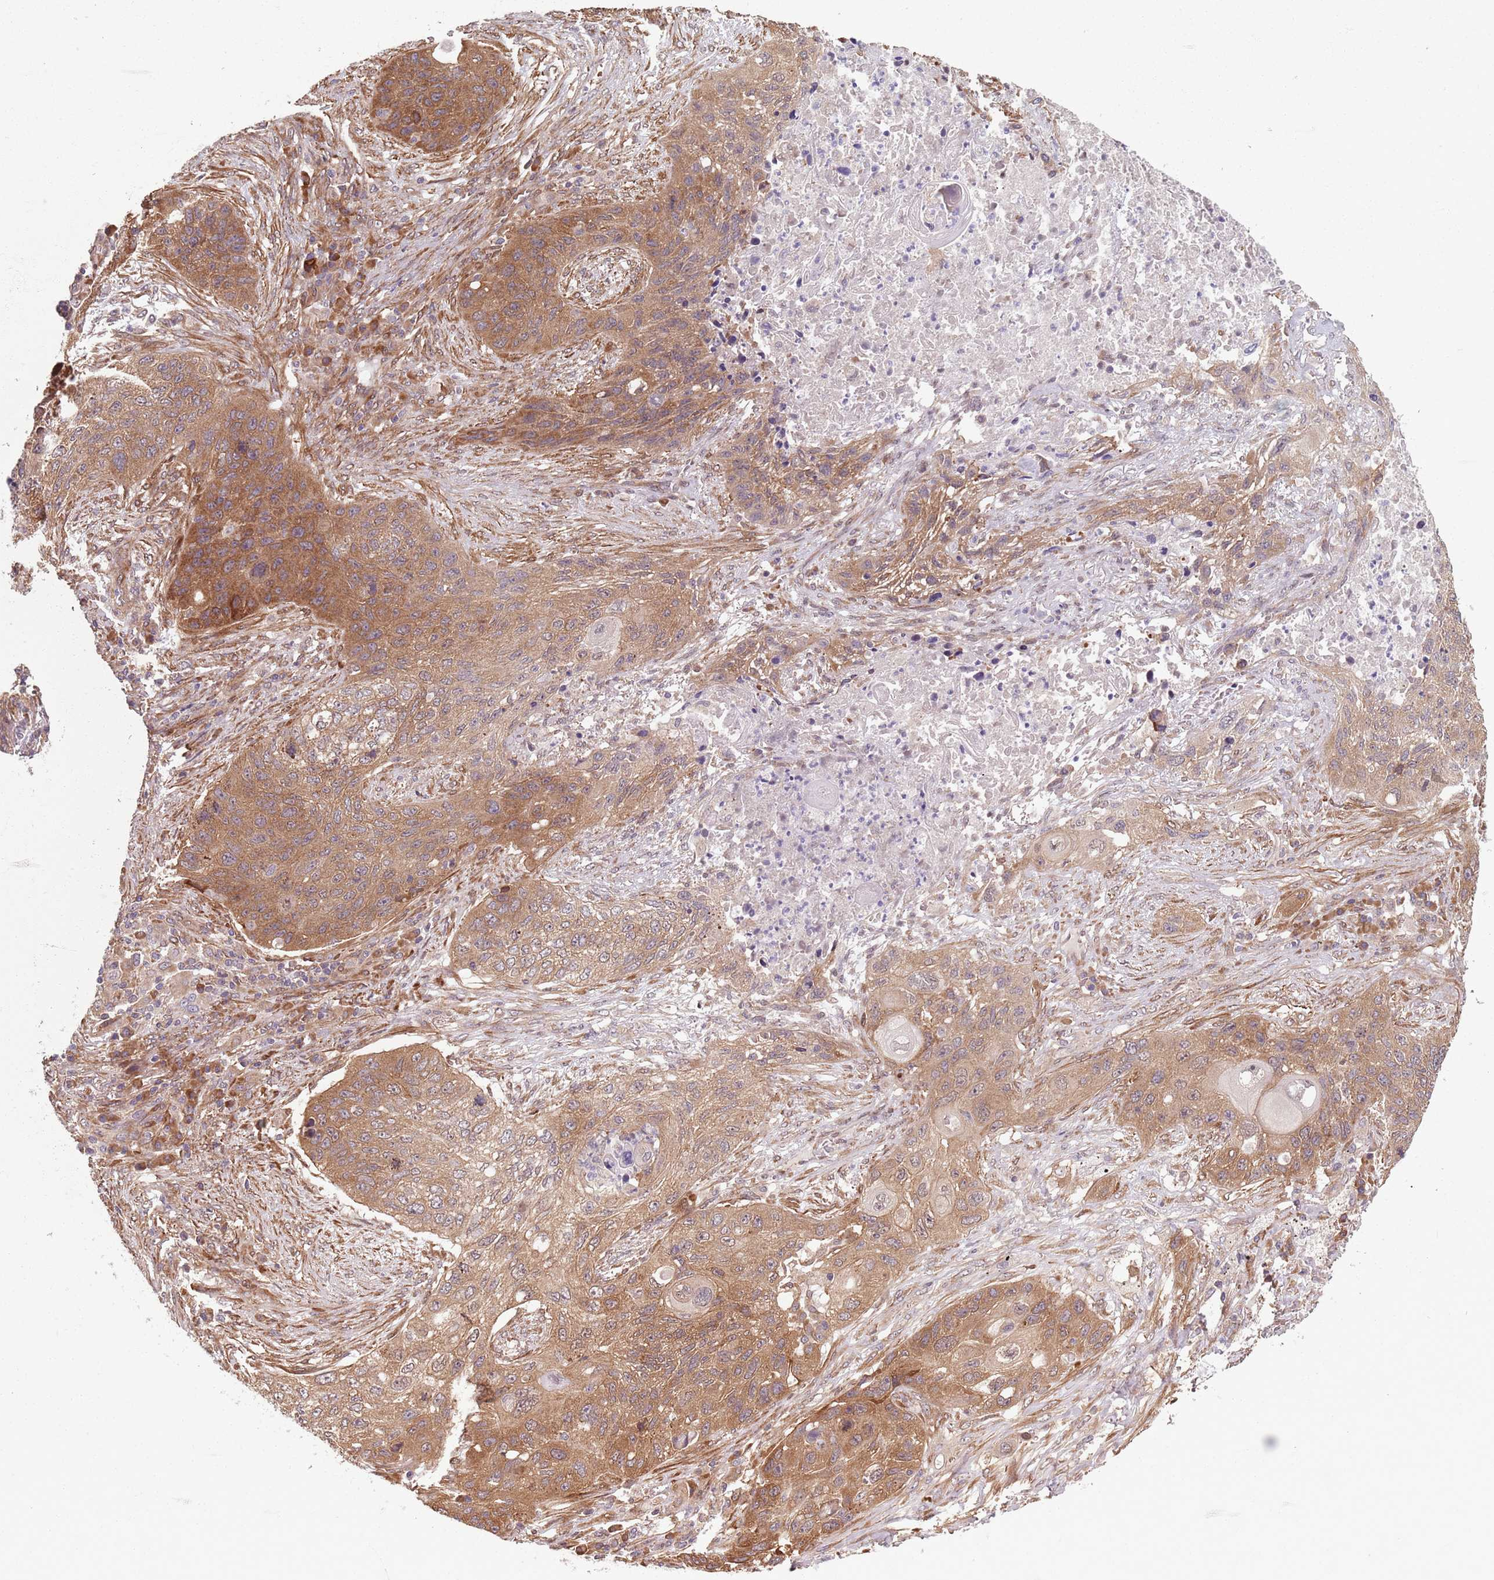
{"staining": {"intensity": "moderate", "quantity": ">75%", "location": "cytoplasmic/membranous"}, "tissue": "lung cancer", "cell_type": "Tumor cells", "image_type": "cancer", "snomed": [{"axis": "morphology", "description": "Squamous cell carcinoma, NOS"}, {"axis": "topography", "description": "Lung"}], "caption": "Moderate cytoplasmic/membranous staining for a protein is present in about >75% of tumor cells of lung cancer (squamous cell carcinoma) using immunohistochemistry.", "gene": "NOTCH3", "patient": {"sex": "female", "age": 63}}